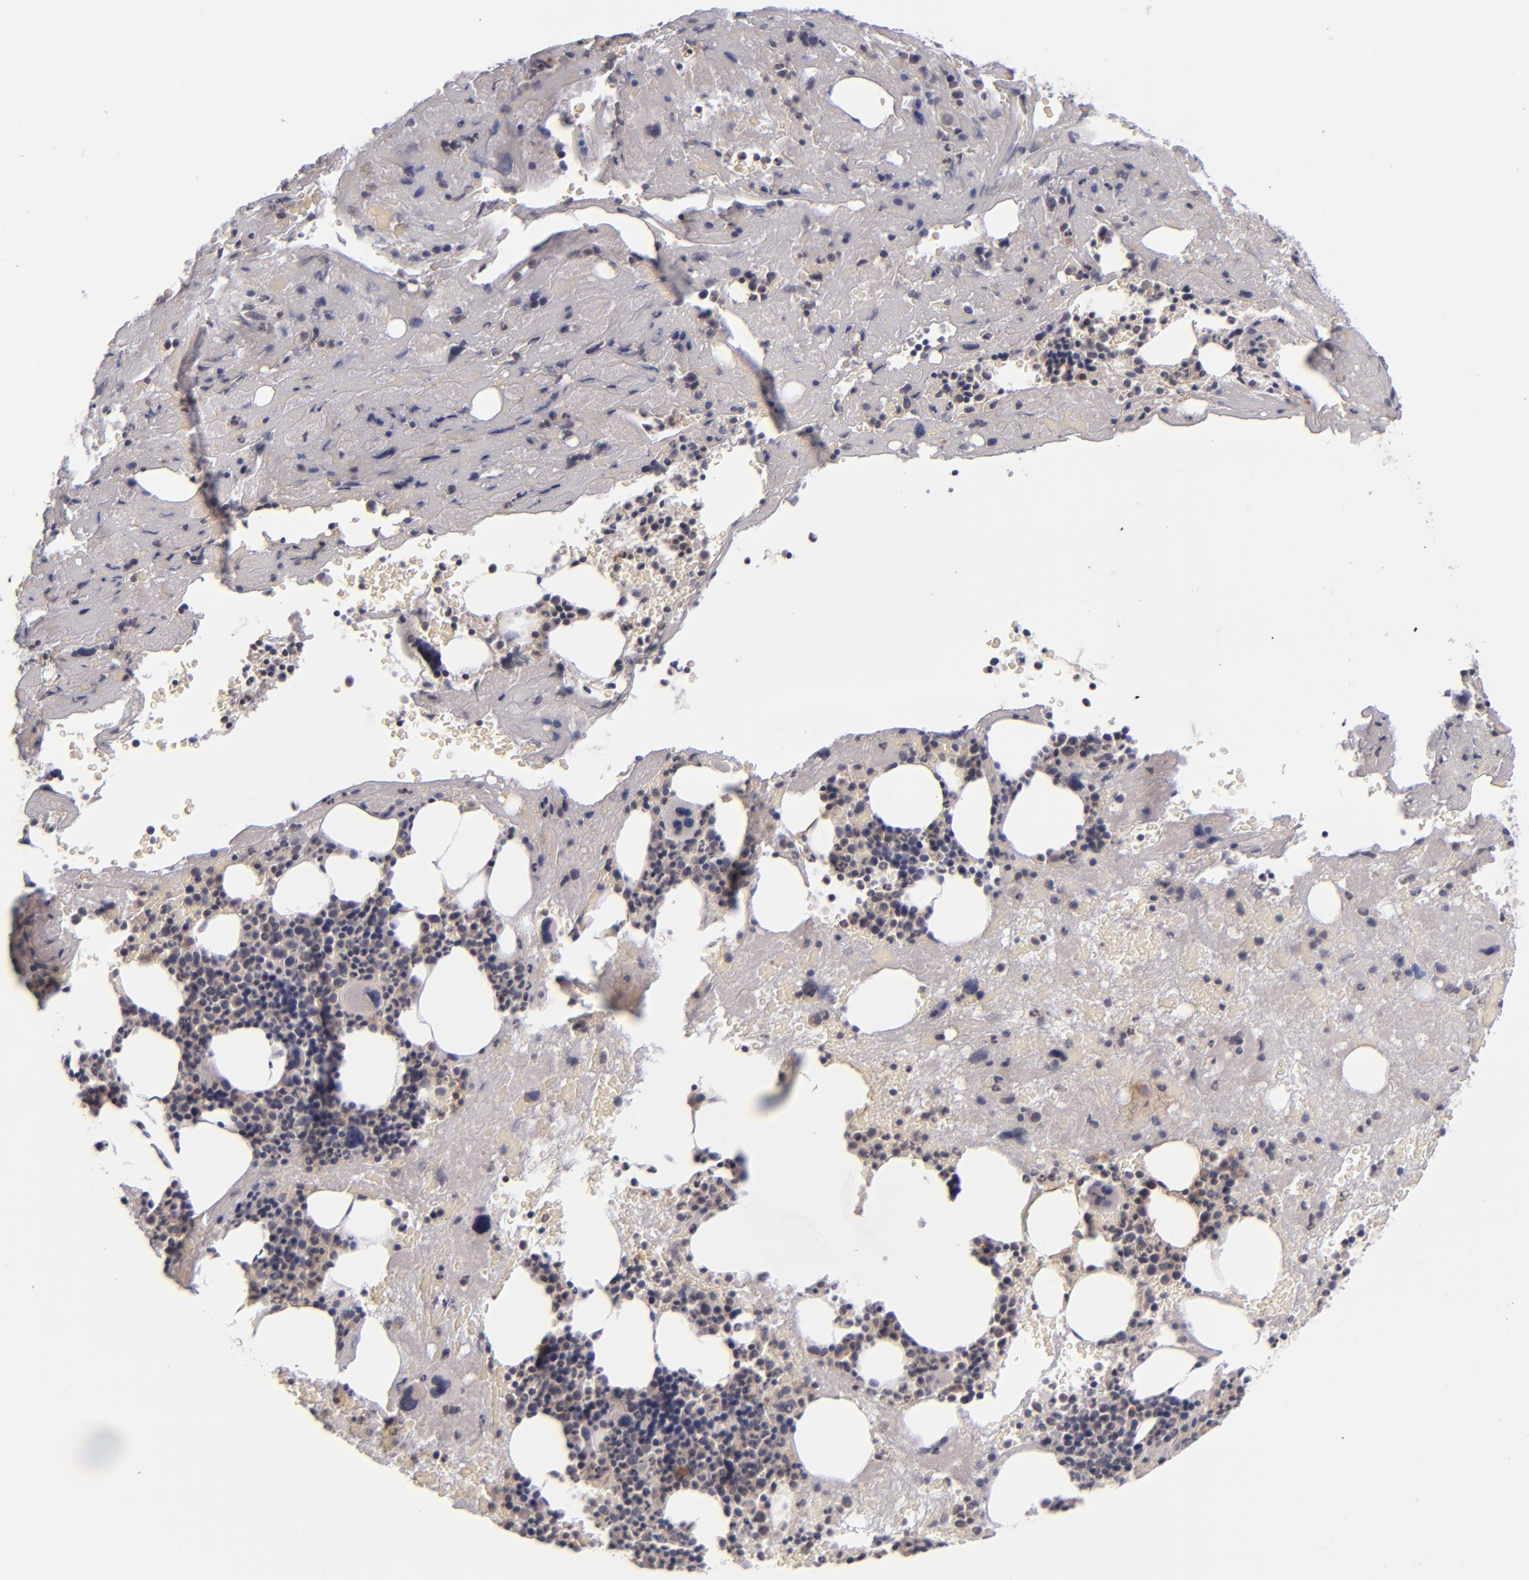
{"staining": {"intensity": "negative", "quantity": "none", "location": "none"}, "tissue": "bone marrow", "cell_type": "Hematopoietic cells", "image_type": "normal", "snomed": [{"axis": "morphology", "description": "Normal tissue, NOS"}, {"axis": "topography", "description": "Bone marrow"}], "caption": "IHC histopathology image of unremarkable human bone marrow stained for a protein (brown), which reveals no staining in hematopoietic cells.", "gene": "TSC2", "patient": {"sex": "male", "age": 76}}